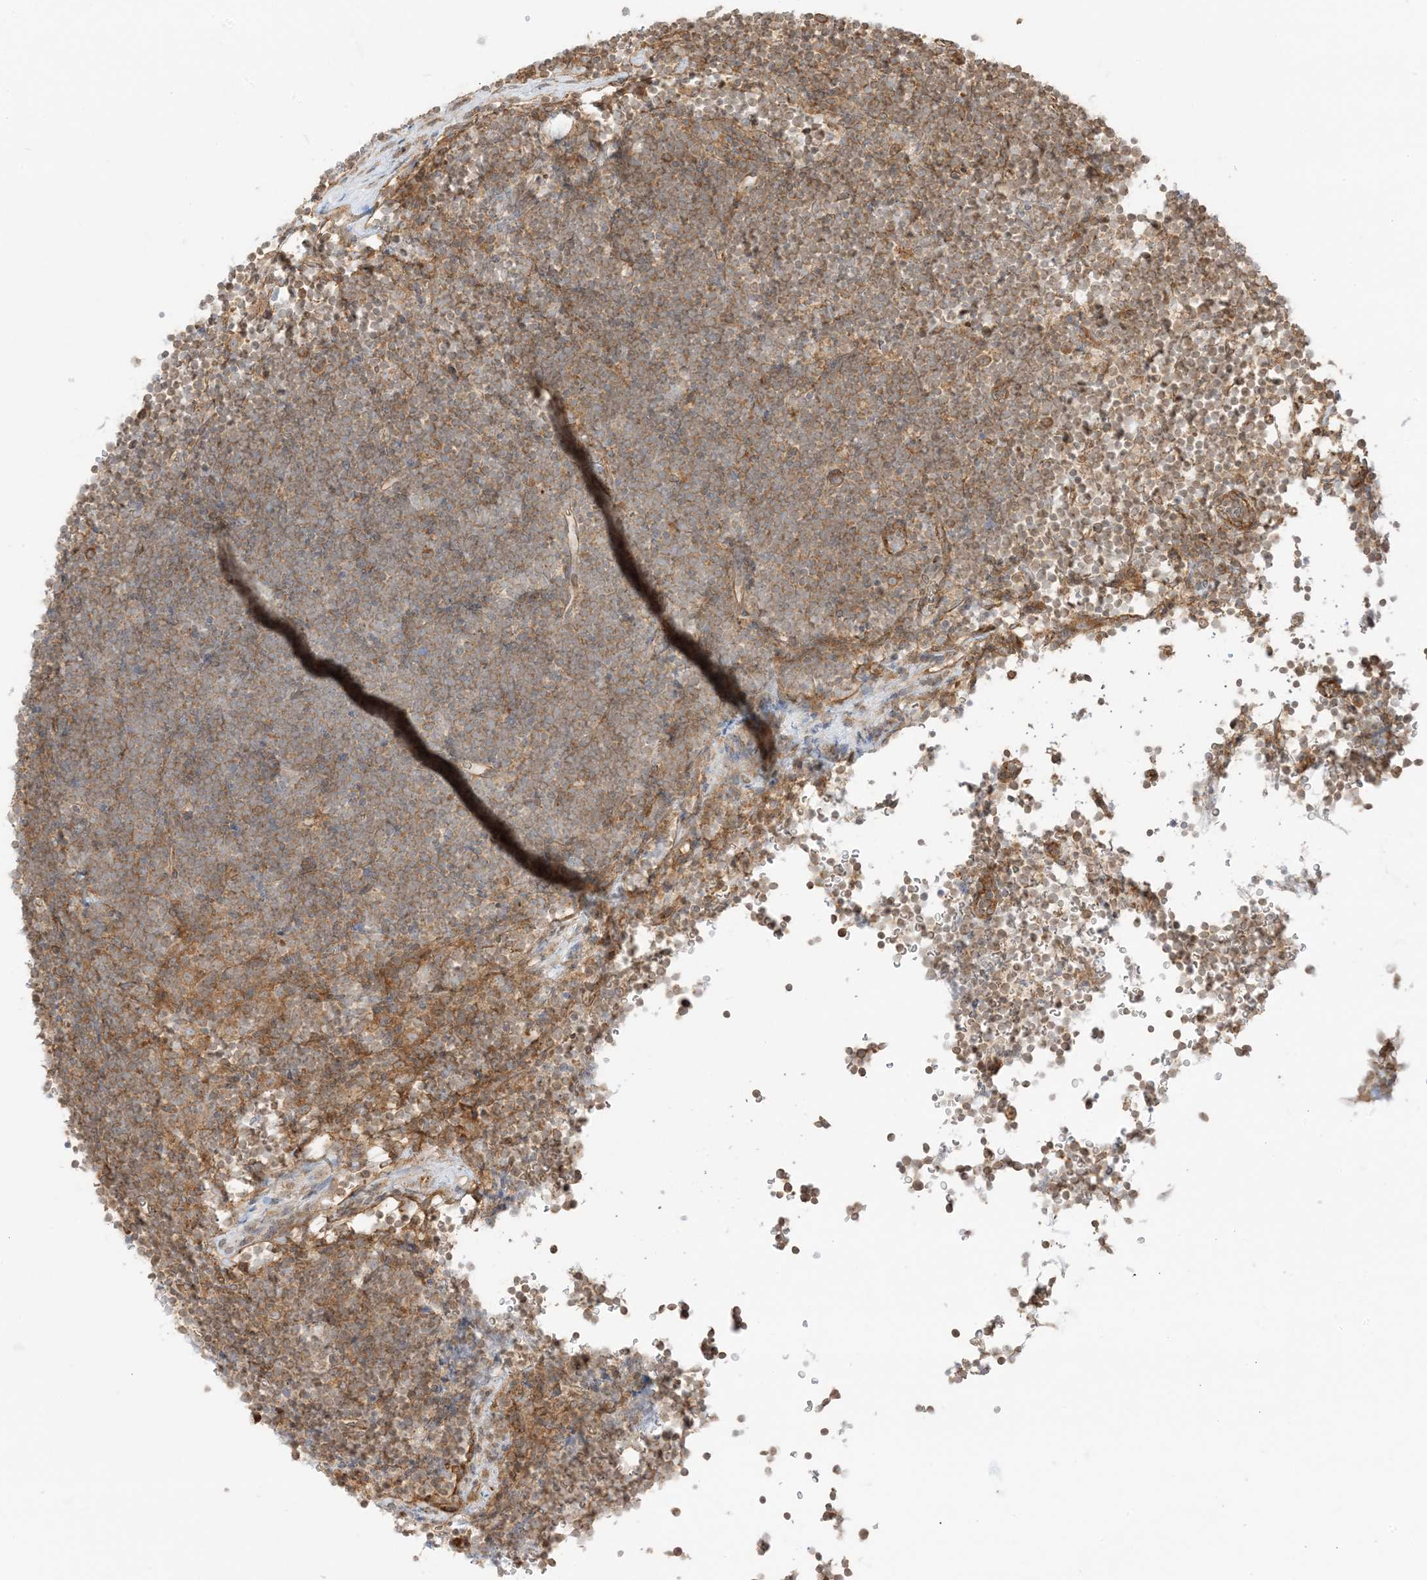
{"staining": {"intensity": "moderate", "quantity": ">75%", "location": "cytoplasmic/membranous"}, "tissue": "lymphoma", "cell_type": "Tumor cells", "image_type": "cancer", "snomed": [{"axis": "morphology", "description": "Malignant lymphoma, non-Hodgkin's type, High grade"}, {"axis": "topography", "description": "Lymph node"}], "caption": "The photomicrograph exhibits a brown stain indicating the presence of a protein in the cytoplasmic/membranous of tumor cells in malignant lymphoma, non-Hodgkin's type (high-grade).", "gene": "UBAP2L", "patient": {"sex": "male", "age": 13}}